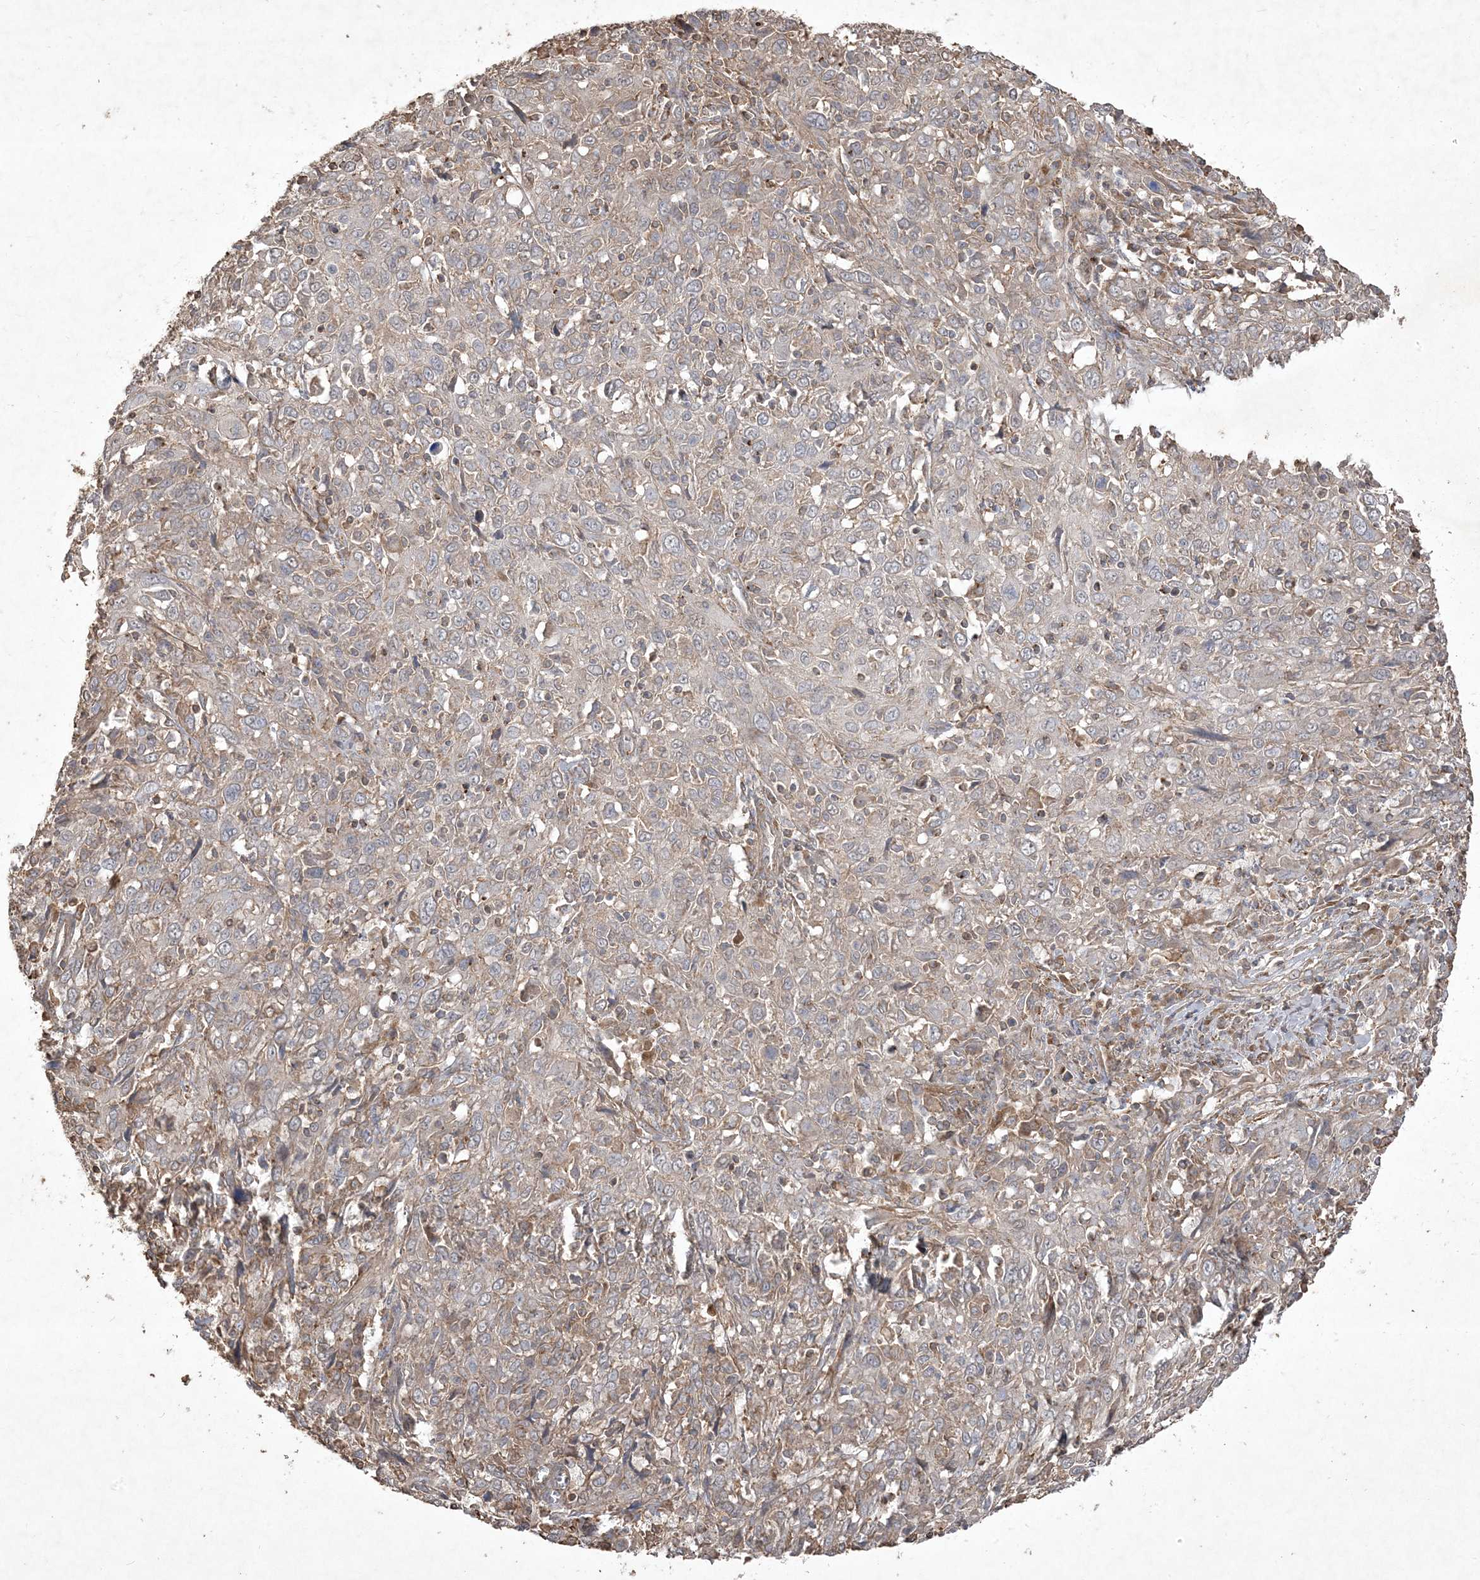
{"staining": {"intensity": "weak", "quantity": "<25%", "location": "cytoplasmic/membranous"}, "tissue": "cervical cancer", "cell_type": "Tumor cells", "image_type": "cancer", "snomed": [{"axis": "morphology", "description": "Squamous cell carcinoma, NOS"}, {"axis": "topography", "description": "Cervix"}], "caption": "An immunohistochemistry photomicrograph of cervical cancer is shown. There is no staining in tumor cells of cervical cancer. (IHC, brightfield microscopy, high magnification).", "gene": "PRRT3", "patient": {"sex": "female", "age": 46}}